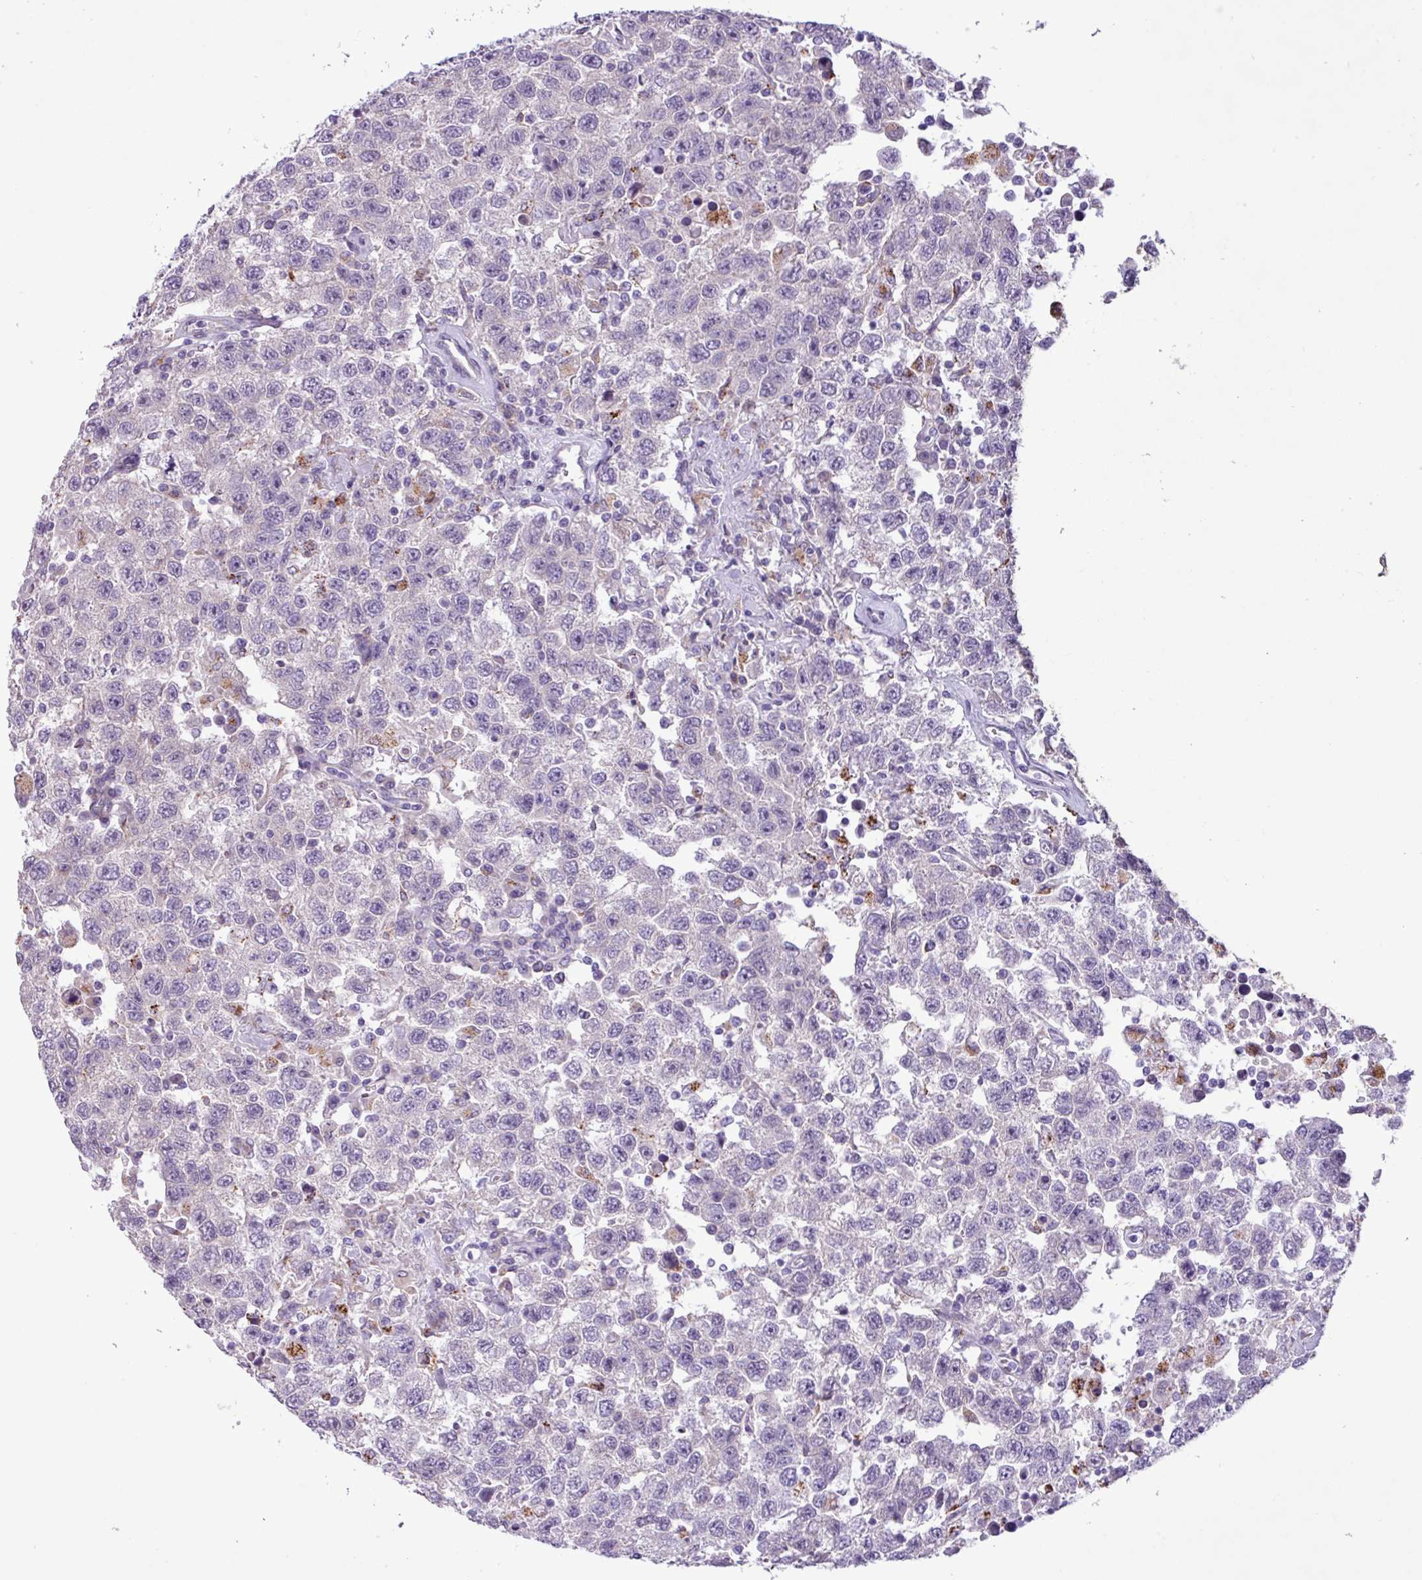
{"staining": {"intensity": "negative", "quantity": "none", "location": "none"}, "tissue": "testis cancer", "cell_type": "Tumor cells", "image_type": "cancer", "snomed": [{"axis": "morphology", "description": "Seminoma, NOS"}, {"axis": "topography", "description": "Testis"}], "caption": "The photomicrograph reveals no significant expression in tumor cells of testis seminoma. (DAB (3,3'-diaminobenzidine) immunohistochemistry with hematoxylin counter stain).", "gene": "CD248", "patient": {"sex": "male", "age": 41}}